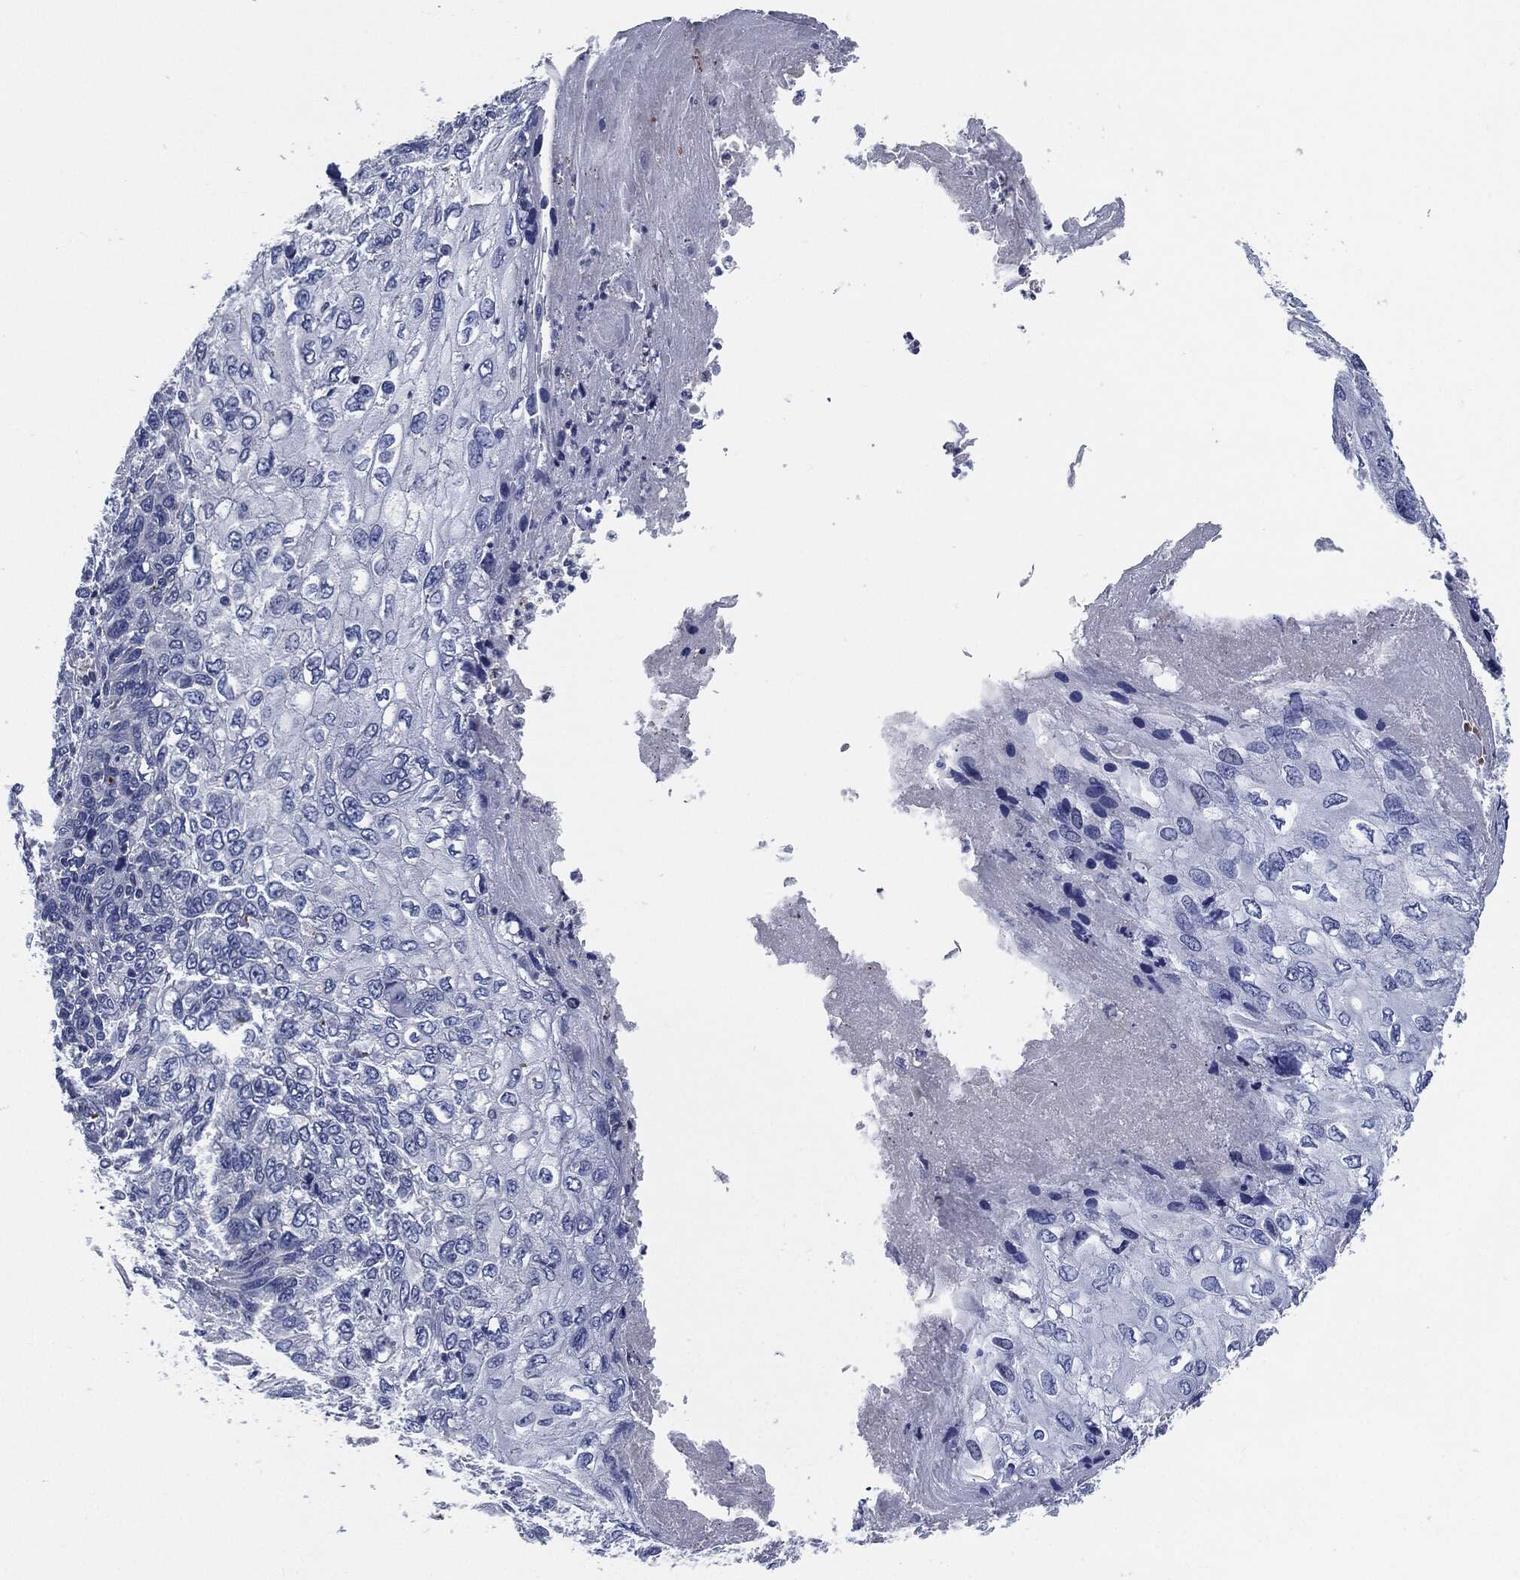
{"staining": {"intensity": "negative", "quantity": "none", "location": "none"}, "tissue": "skin cancer", "cell_type": "Tumor cells", "image_type": "cancer", "snomed": [{"axis": "morphology", "description": "Squamous cell carcinoma, NOS"}, {"axis": "topography", "description": "Skin"}], "caption": "Tumor cells are negative for protein expression in human skin squamous cell carcinoma.", "gene": "SIGLEC9", "patient": {"sex": "male", "age": 92}}